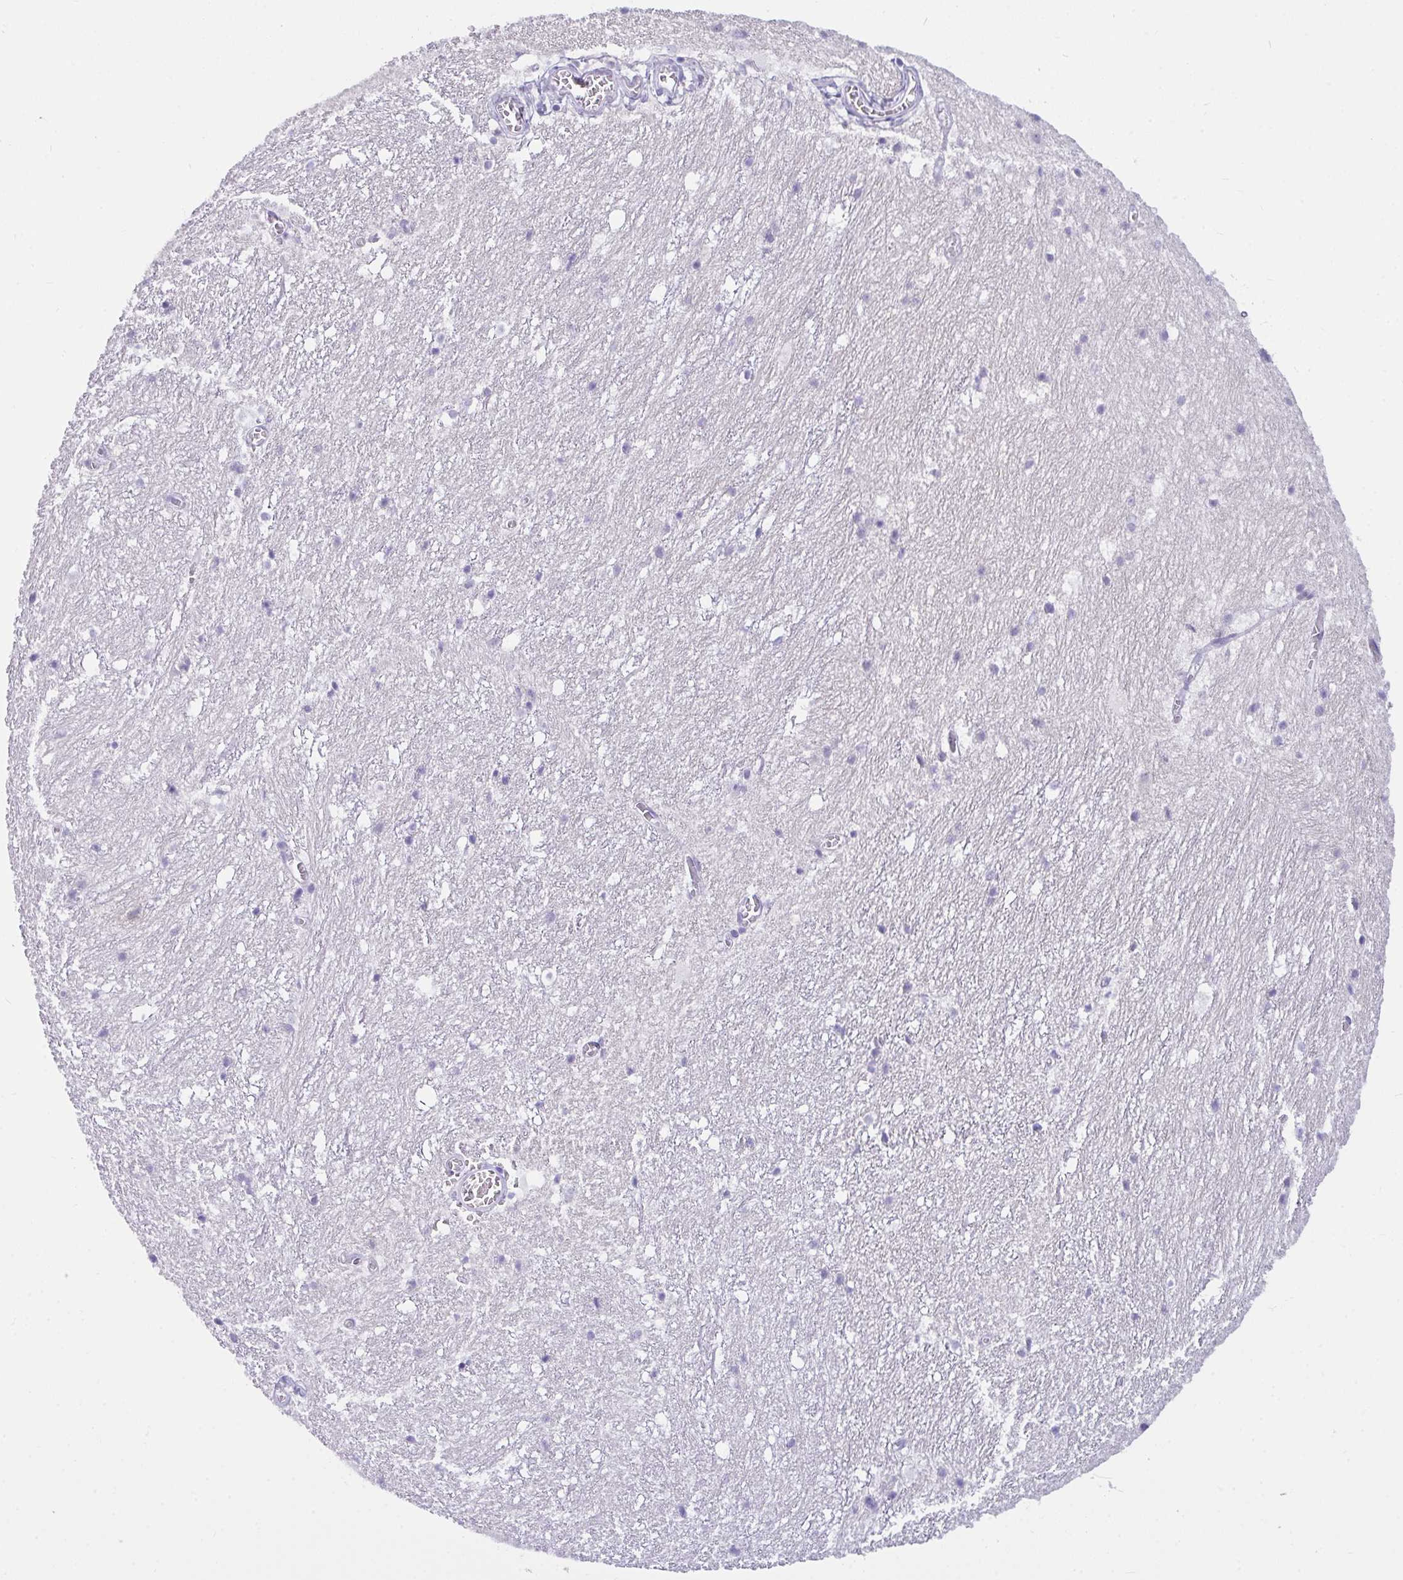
{"staining": {"intensity": "negative", "quantity": "none", "location": "none"}, "tissue": "hippocampus", "cell_type": "Glial cells", "image_type": "normal", "snomed": [{"axis": "morphology", "description": "Normal tissue, NOS"}, {"axis": "topography", "description": "Hippocampus"}], "caption": "The micrograph demonstrates no significant expression in glial cells of hippocampus.", "gene": "SEMA6B", "patient": {"sex": "female", "age": 52}}